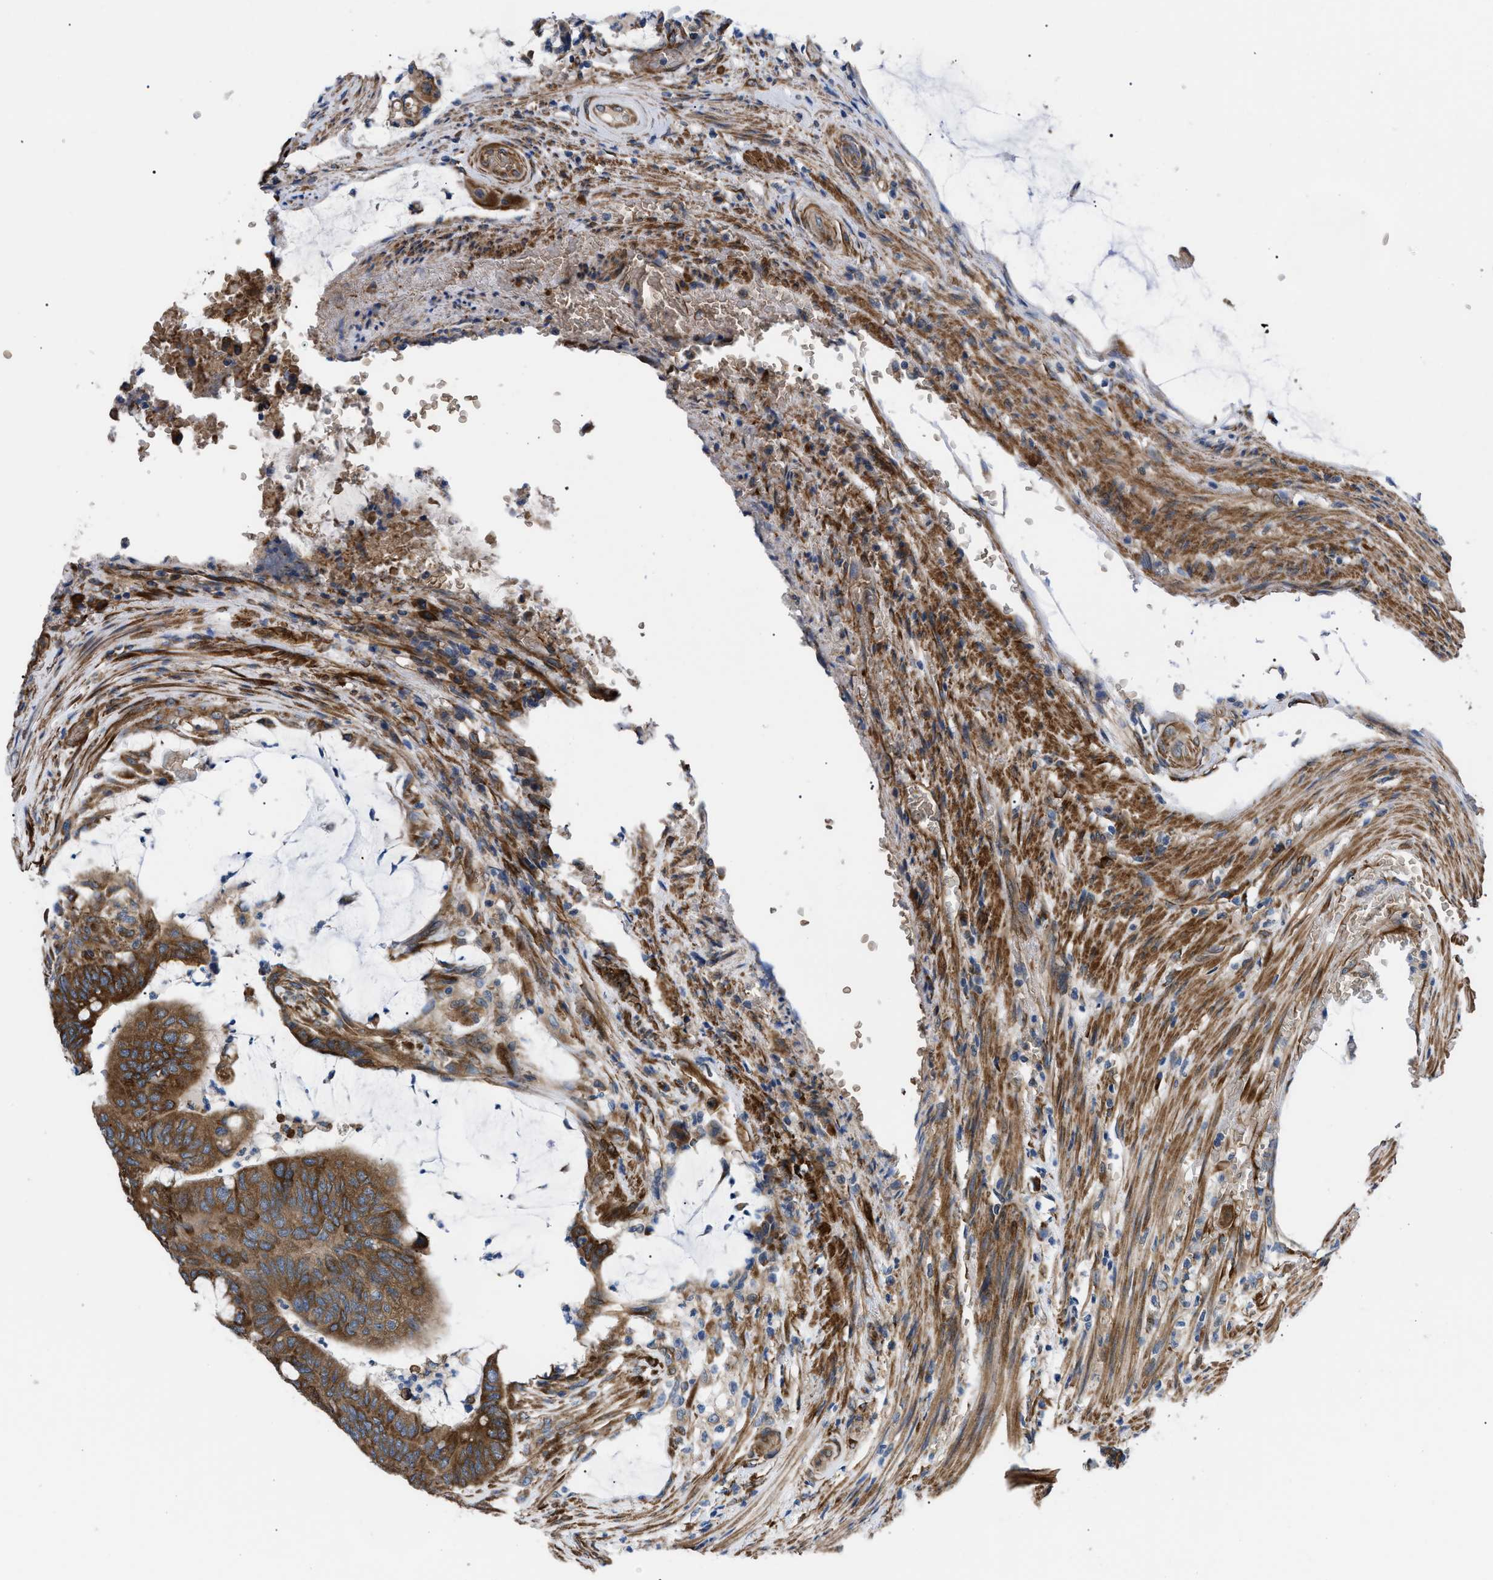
{"staining": {"intensity": "moderate", "quantity": ">75%", "location": "cytoplasmic/membranous"}, "tissue": "colorectal cancer", "cell_type": "Tumor cells", "image_type": "cancer", "snomed": [{"axis": "morphology", "description": "Normal tissue, NOS"}, {"axis": "morphology", "description": "Adenocarcinoma, NOS"}, {"axis": "topography", "description": "Rectum"}], "caption": "Colorectal adenocarcinoma stained with immunohistochemistry exhibits moderate cytoplasmic/membranous staining in approximately >75% of tumor cells.", "gene": "MYO10", "patient": {"sex": "male", "age": 92}}